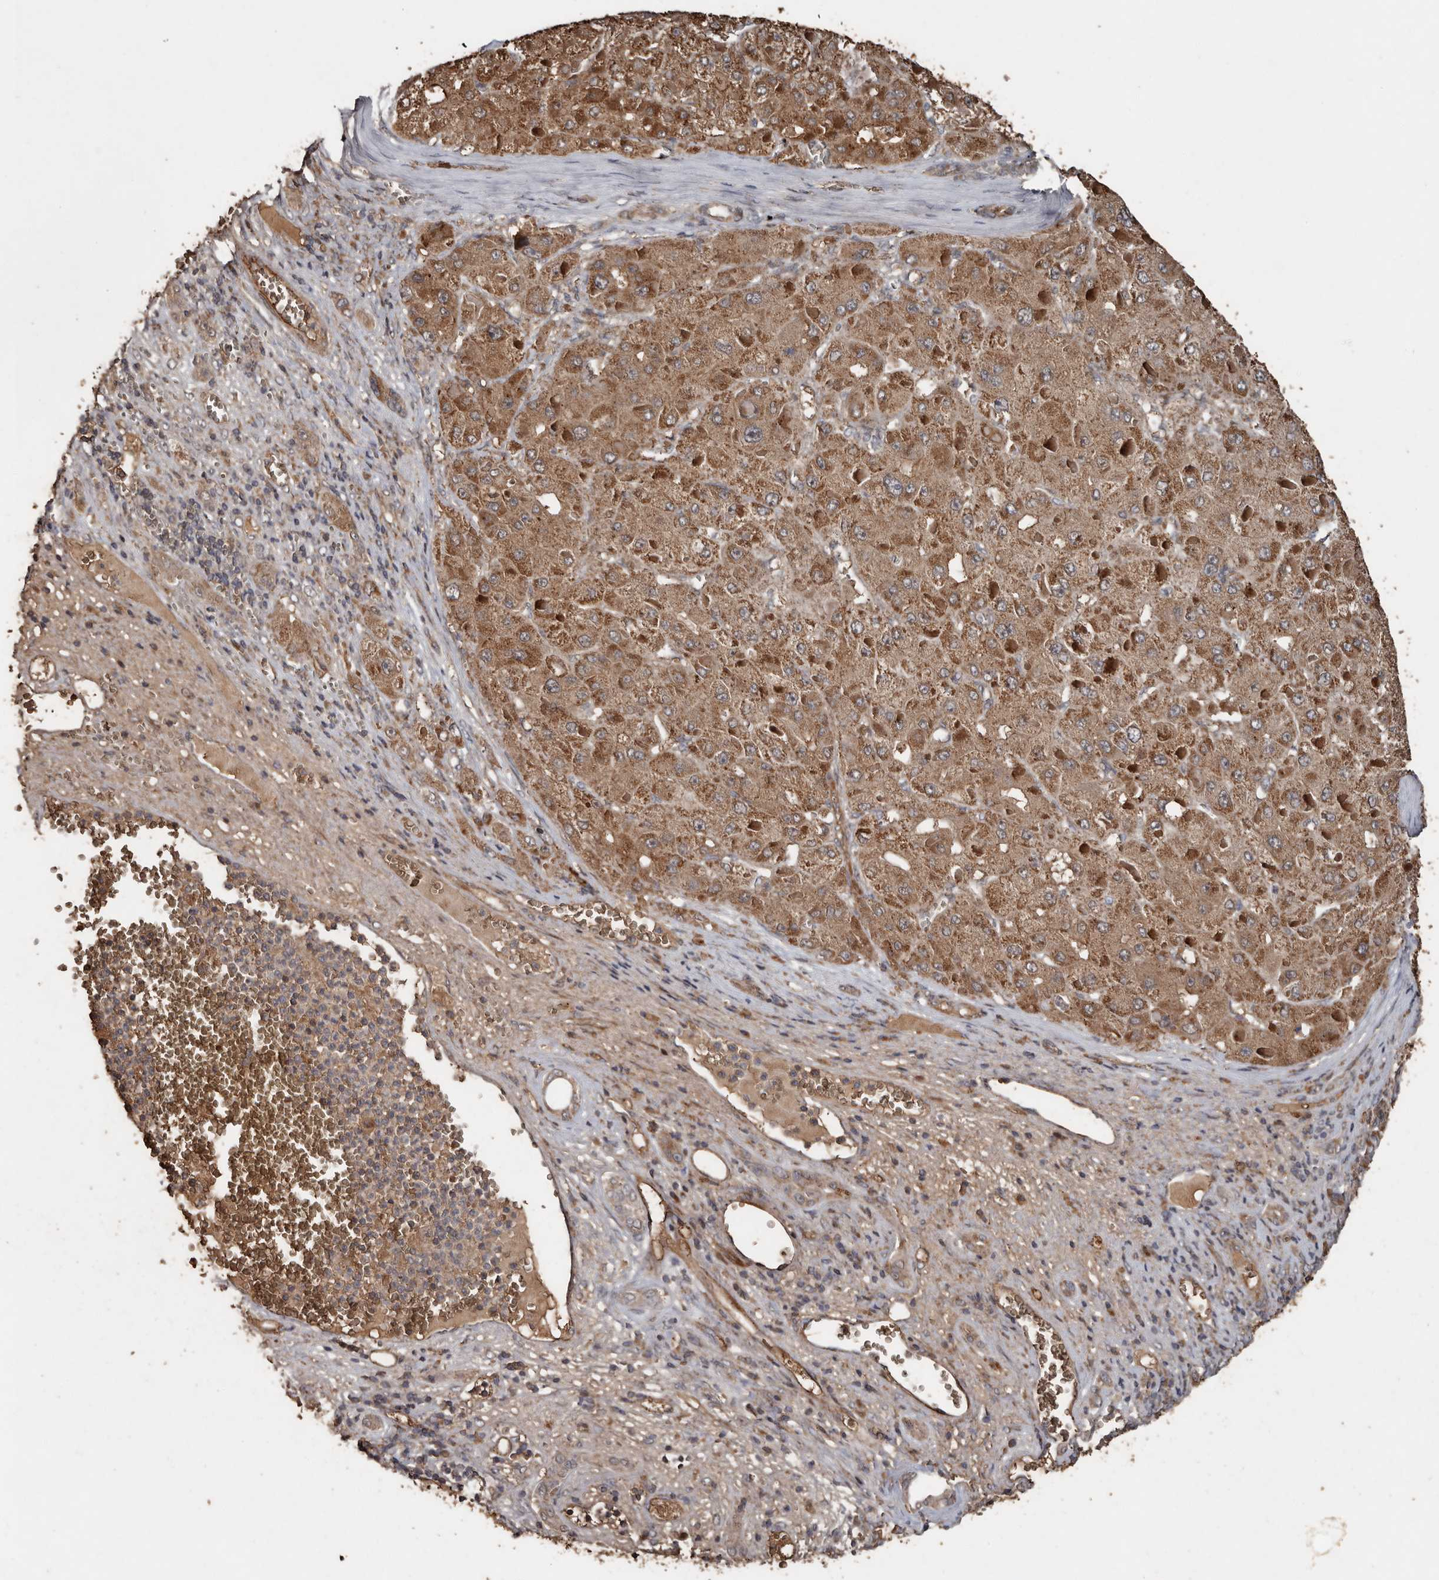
{"staining": {"intensity": "moderate", "quantity": ">75%", "location": "cytoplasmic/membranous"}, "tissue": "liver cancer", "cell_type": "Tumor cells", "image_type": "cancer", "snomed": [{"axis": "morphology", "description": "Carcinoma, Hepatocellular, NOS"}, {"axis": "topography", "description": "Liver"}], "caption": "The photomicrograph displays staining of liver cancer, revealing moderate cytoplasmic/membranous protein expression (brown color) within tumor cells.", "gene": "RANBP17", "patient": {"sex": "female", "age": 73}}